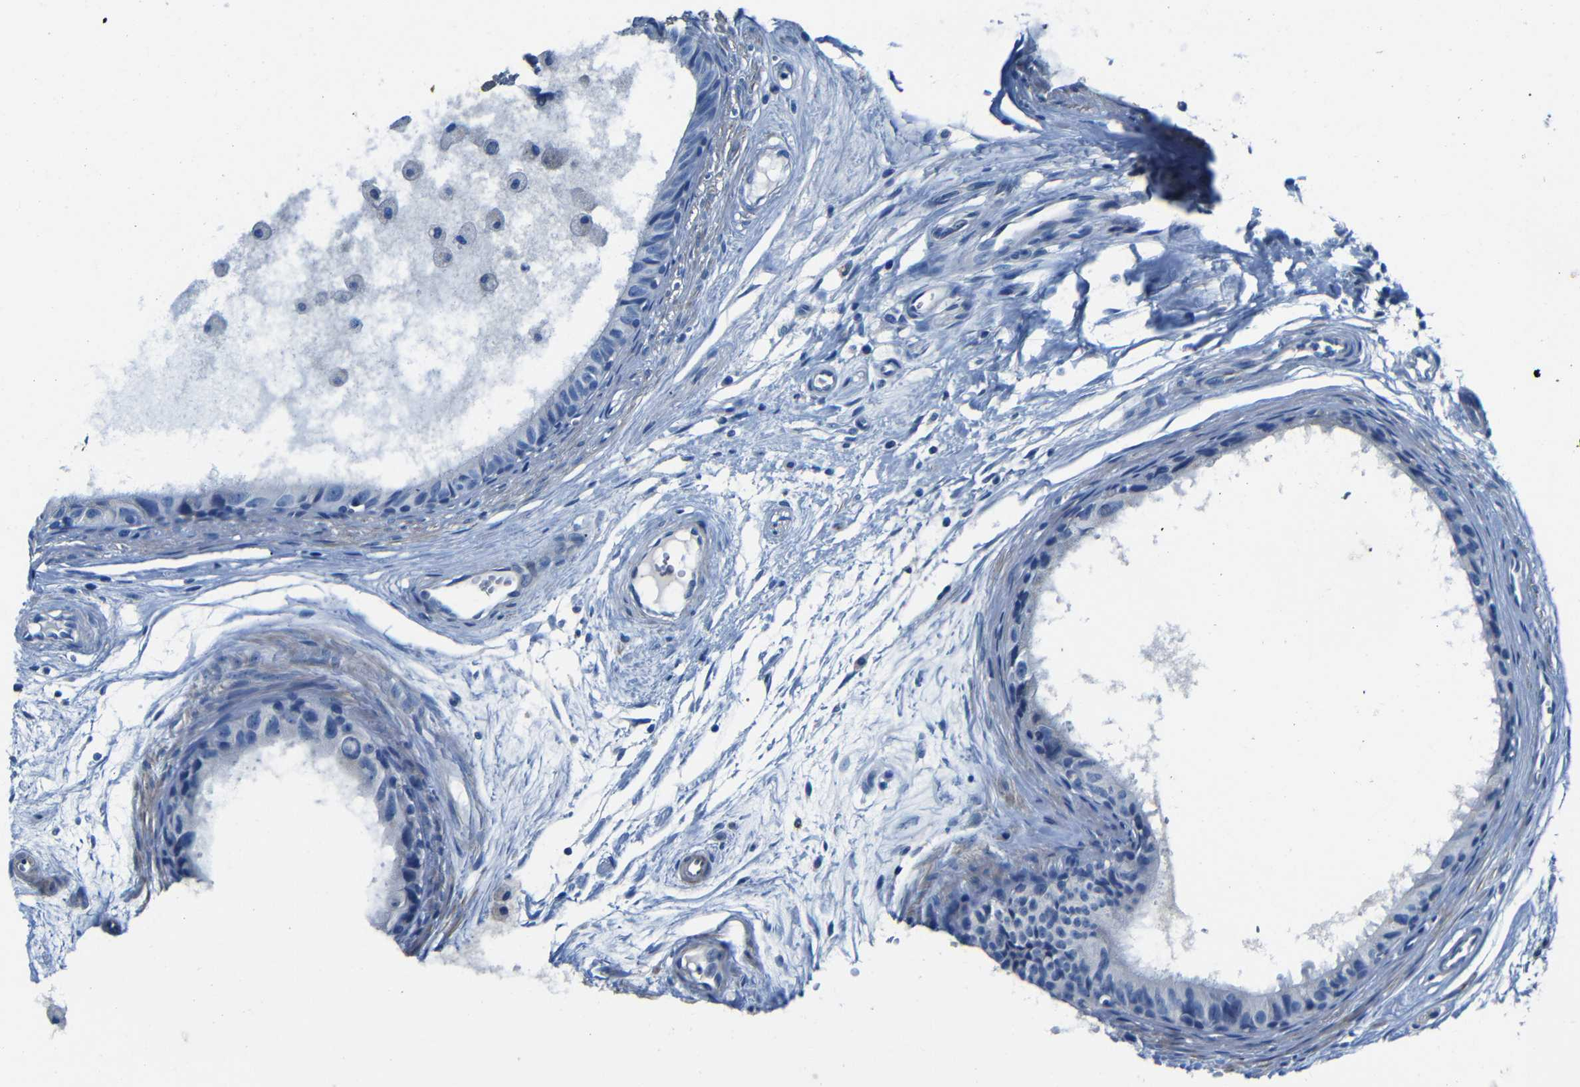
{"staining": {"intensity": "negative", "quantity": "none", "location": "none"}, "tissue": "epididymis", "cell_type": "Glandular cells", "image_type": "normal", "snomed": [{"axis": "morphology", "description": "Normal tissue, NOS"}, {"axis": "morphology", "description": "Inflammation, NOS"}, {"axis": "topography", "description": "Epididymis"}], "caption": "Glandular cells show no significant expression in normal epididymis.", "gene": "TNFAIP1", "patient": {"sex": "male", "age": 85}}